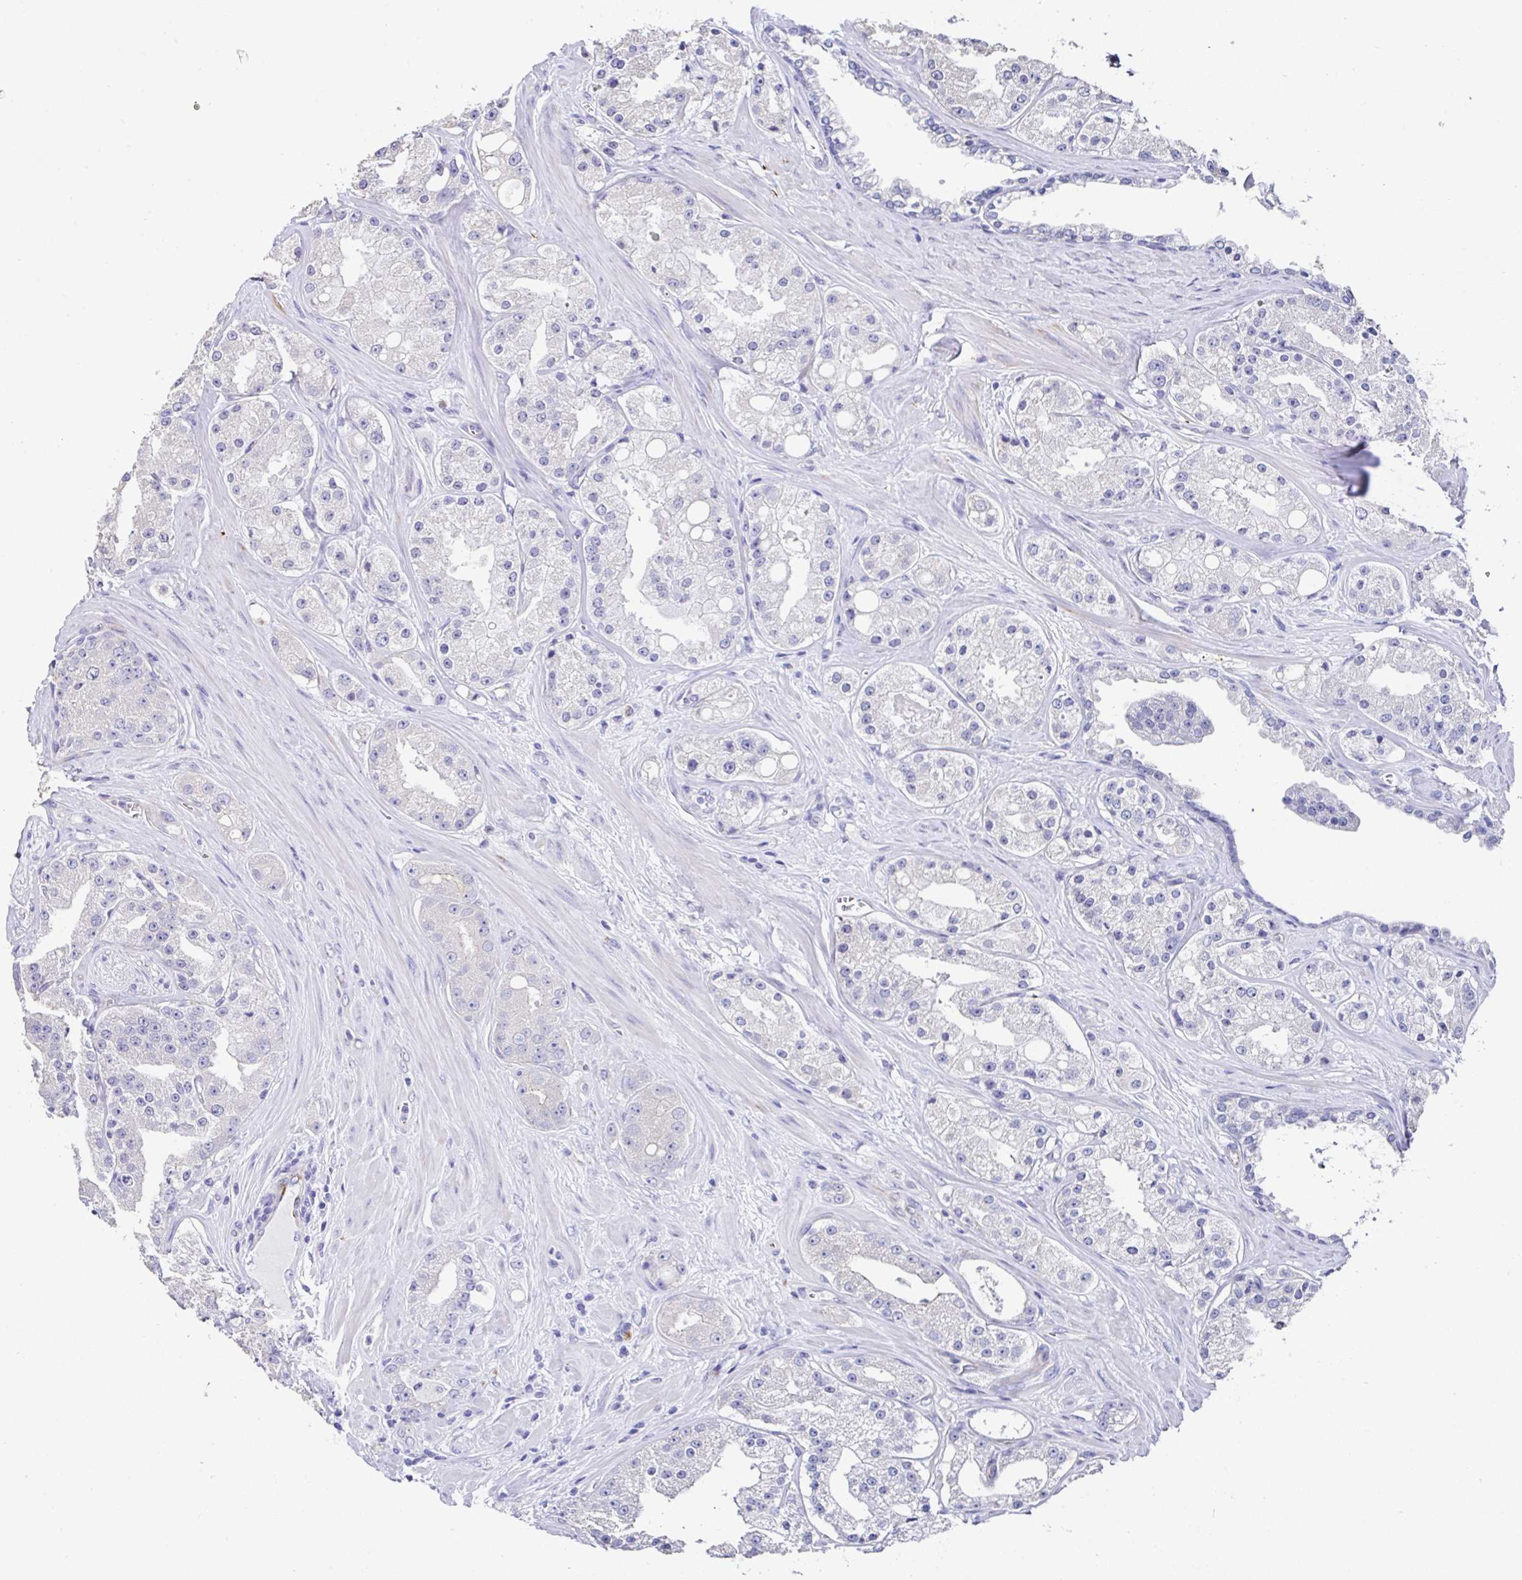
{"staining": {"intensity": "negative", "quantity": "none", "location": "none"}, "tissue": "prostate cancer", "cell_type": "Tumor cells", "image_type": "cancer", "snomed": [{"axis": "morphology", "description": "Adenocarcinoma, High grade"}, {"axis": "topography", "description": "Prostate"}], "caption": "There is no significant positivity in tumor cells of high-grade adenocarcinoma (prostate).", "gene": "TMPRSS11E", "patient": {"sex": "male", "age": 66}}